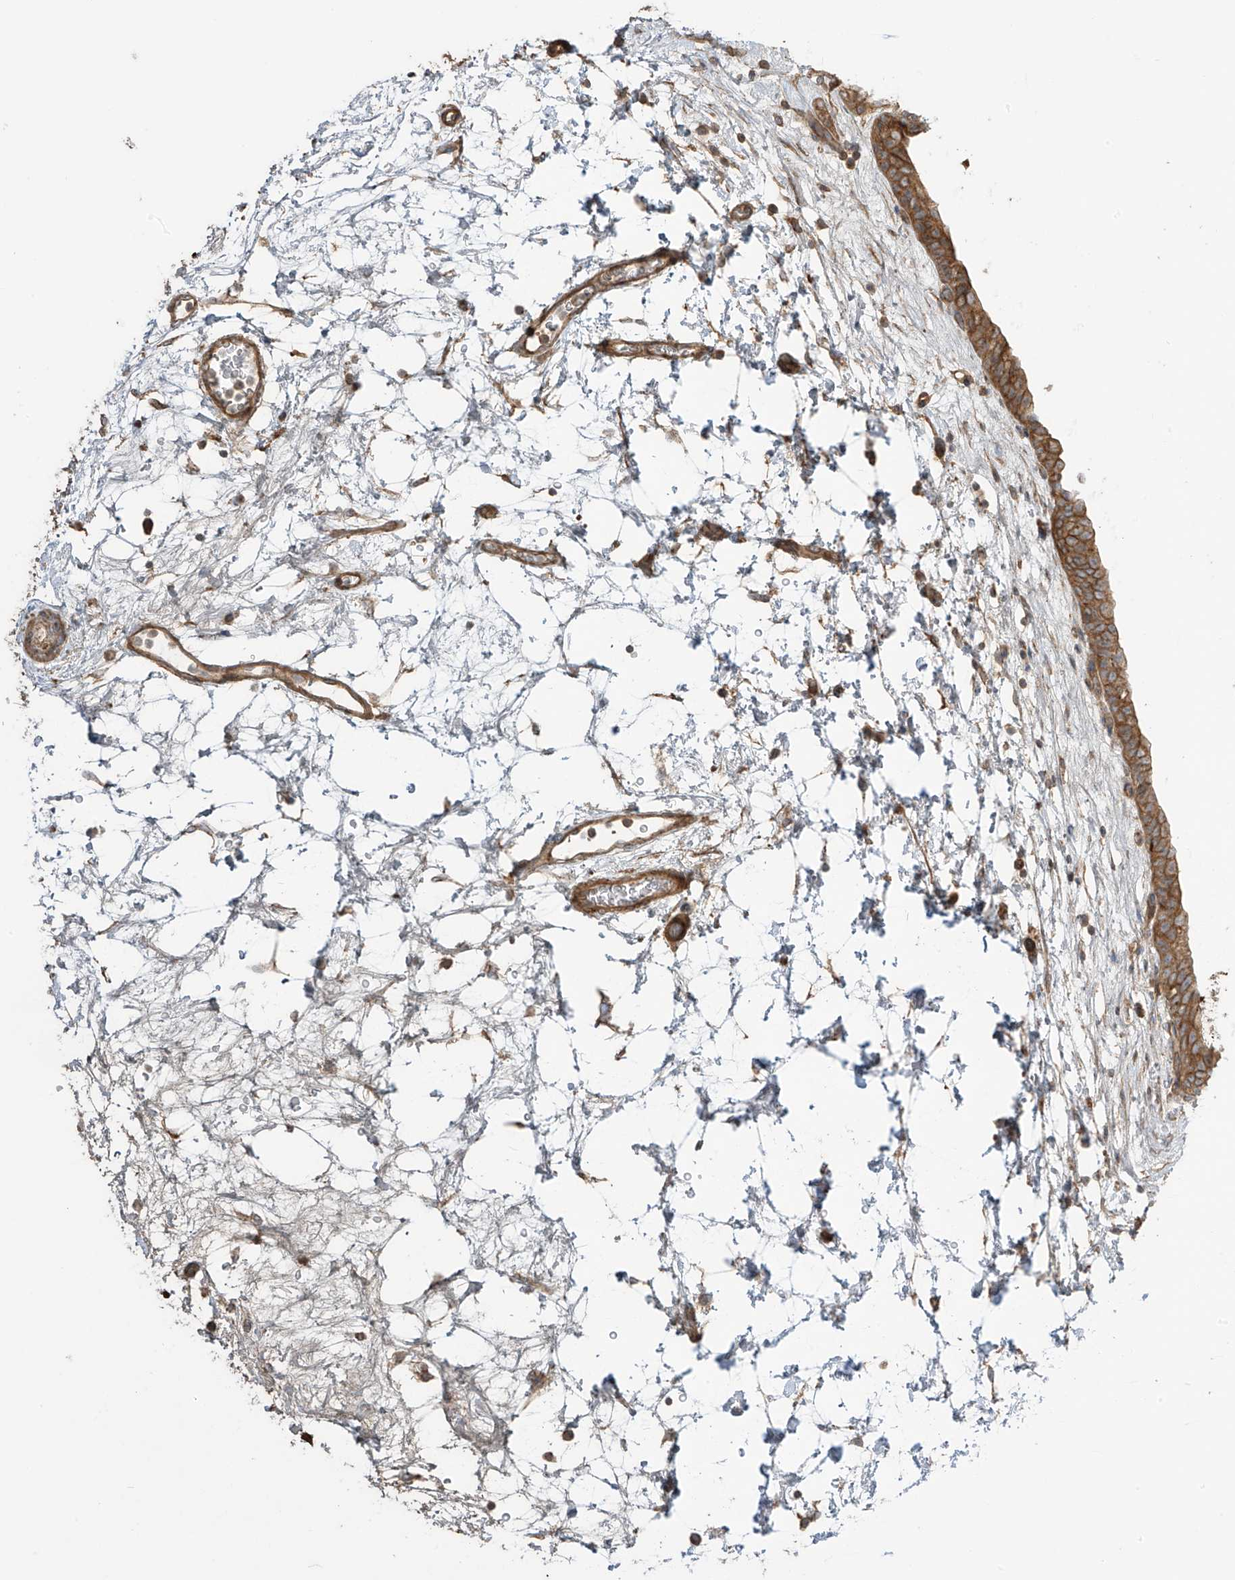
{"staining": {"intensity": "moderate", "quantity": ">75%", "location": "cytoplasmic/membranous"}, "tissue": "urinary bladder", "cell_type": "Urothelial cells", "image_type": "normal", "snomed": [{"axis": "morphology", "description": "Normal tissue, NOS"}, {"axis": "topography", "description": "Urinary bladder"}], "caption": "Immunohistochemistry (IHC) (DAB) staining of unremarkable human urinary bladder displays moderate cytoplasmic/membranous protein expression in about >75% of urothelial cells.", "gene": "ENTR1", "patient": {"sex": "male", "age": 83}}